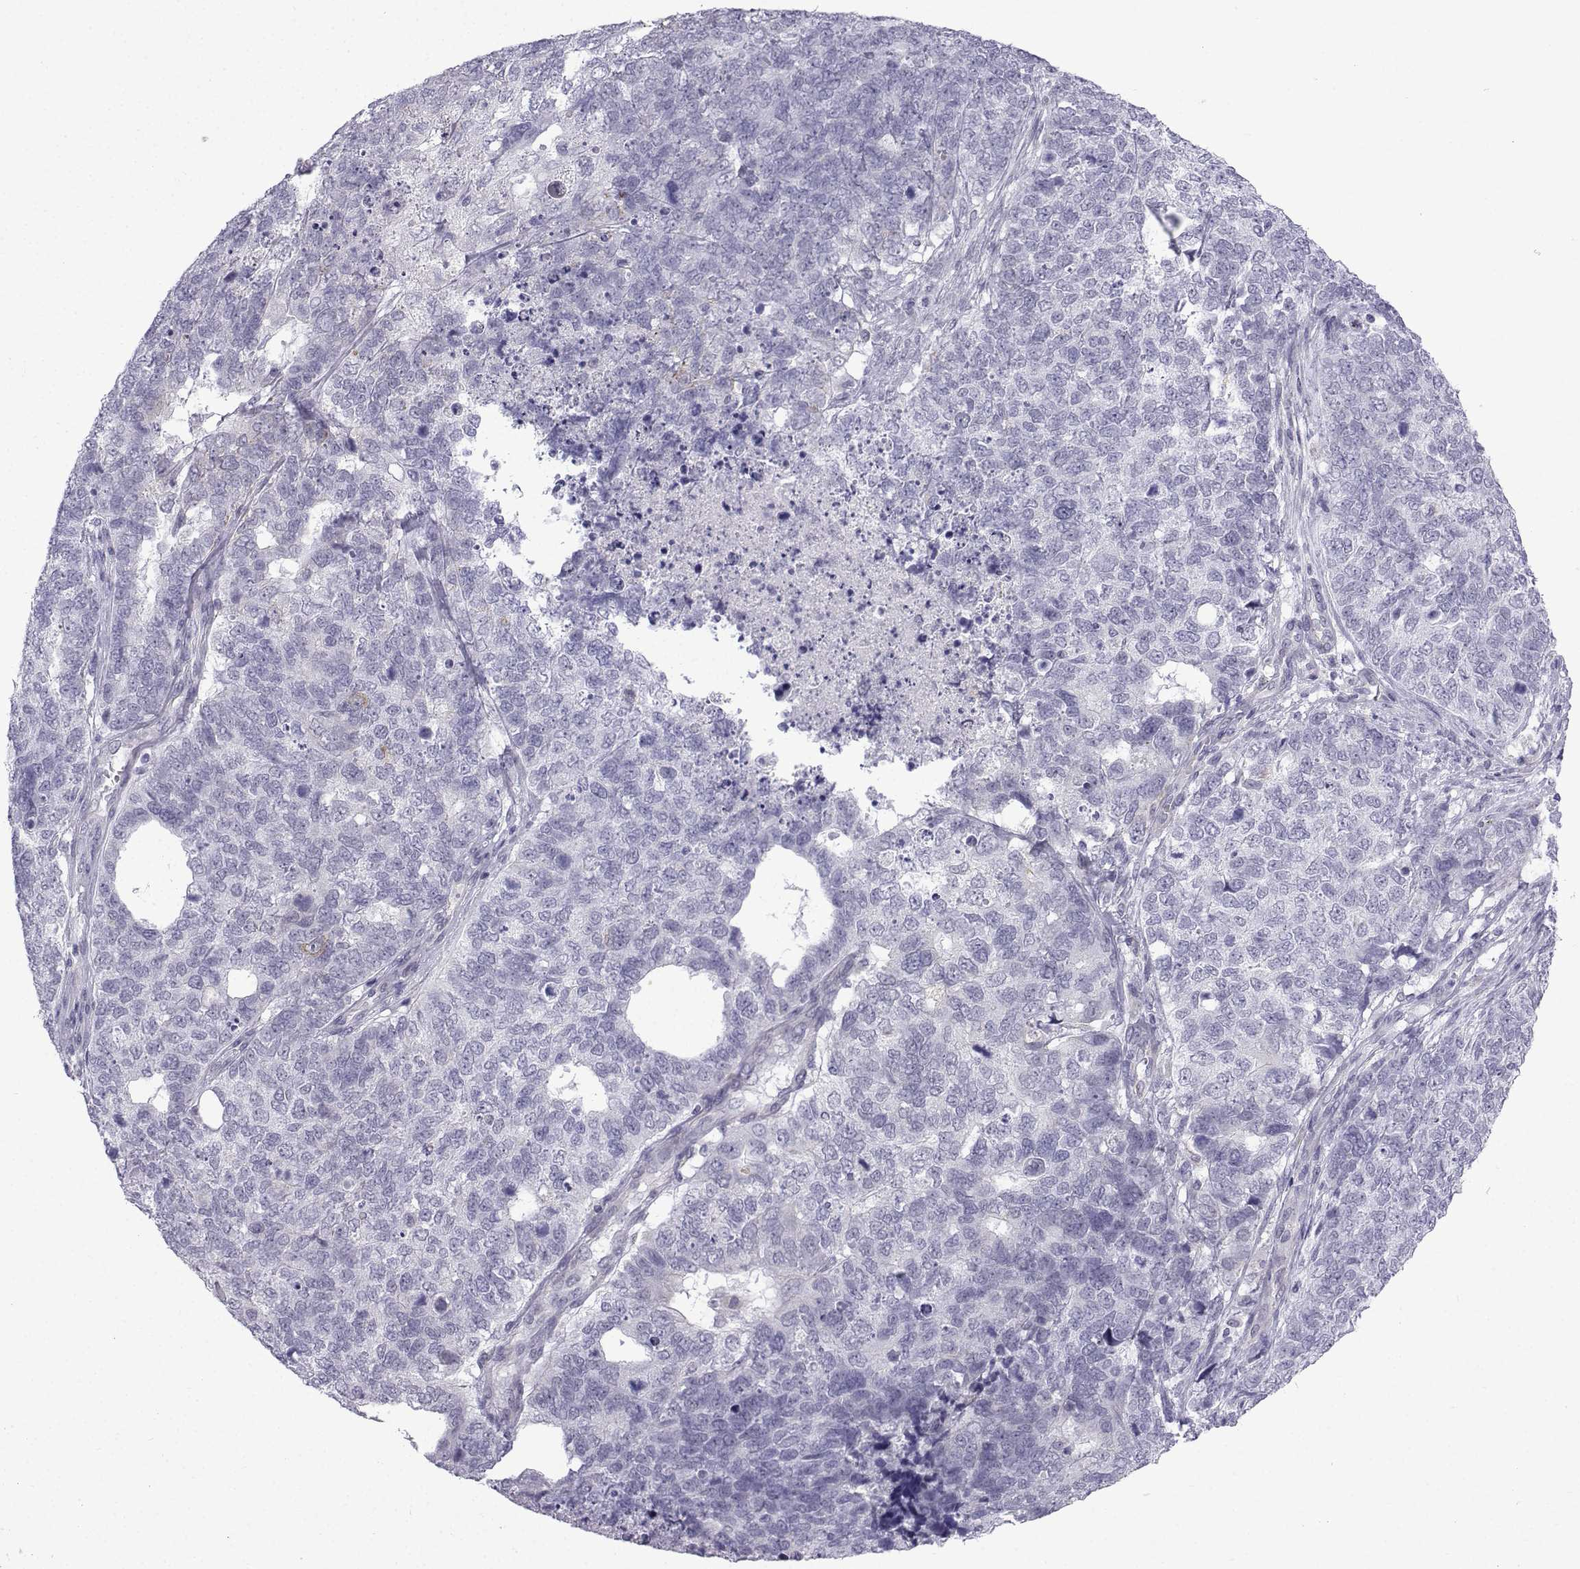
{"staining": {"intensity": "negative", "quantity": "none", "location": "none"}, "tissue": "cervical cancer", "cell_type": "Tumor cells", "image_type": "cancer", "snomed": [{"axis": "morphology", "description": "Squamous cell carcinoma, NOS"}, {"axis": "topography", "description": "Cervix"}], "caption": "This histopathology image is of cervical cancer stained with immunohistochemistry (IHC) to label a protein in brown with the nuclei are counter-stained blue. There is no expression in tumor cells.", "gene": "CFAP53", "patient": {"sex": "female", "age": 63}}